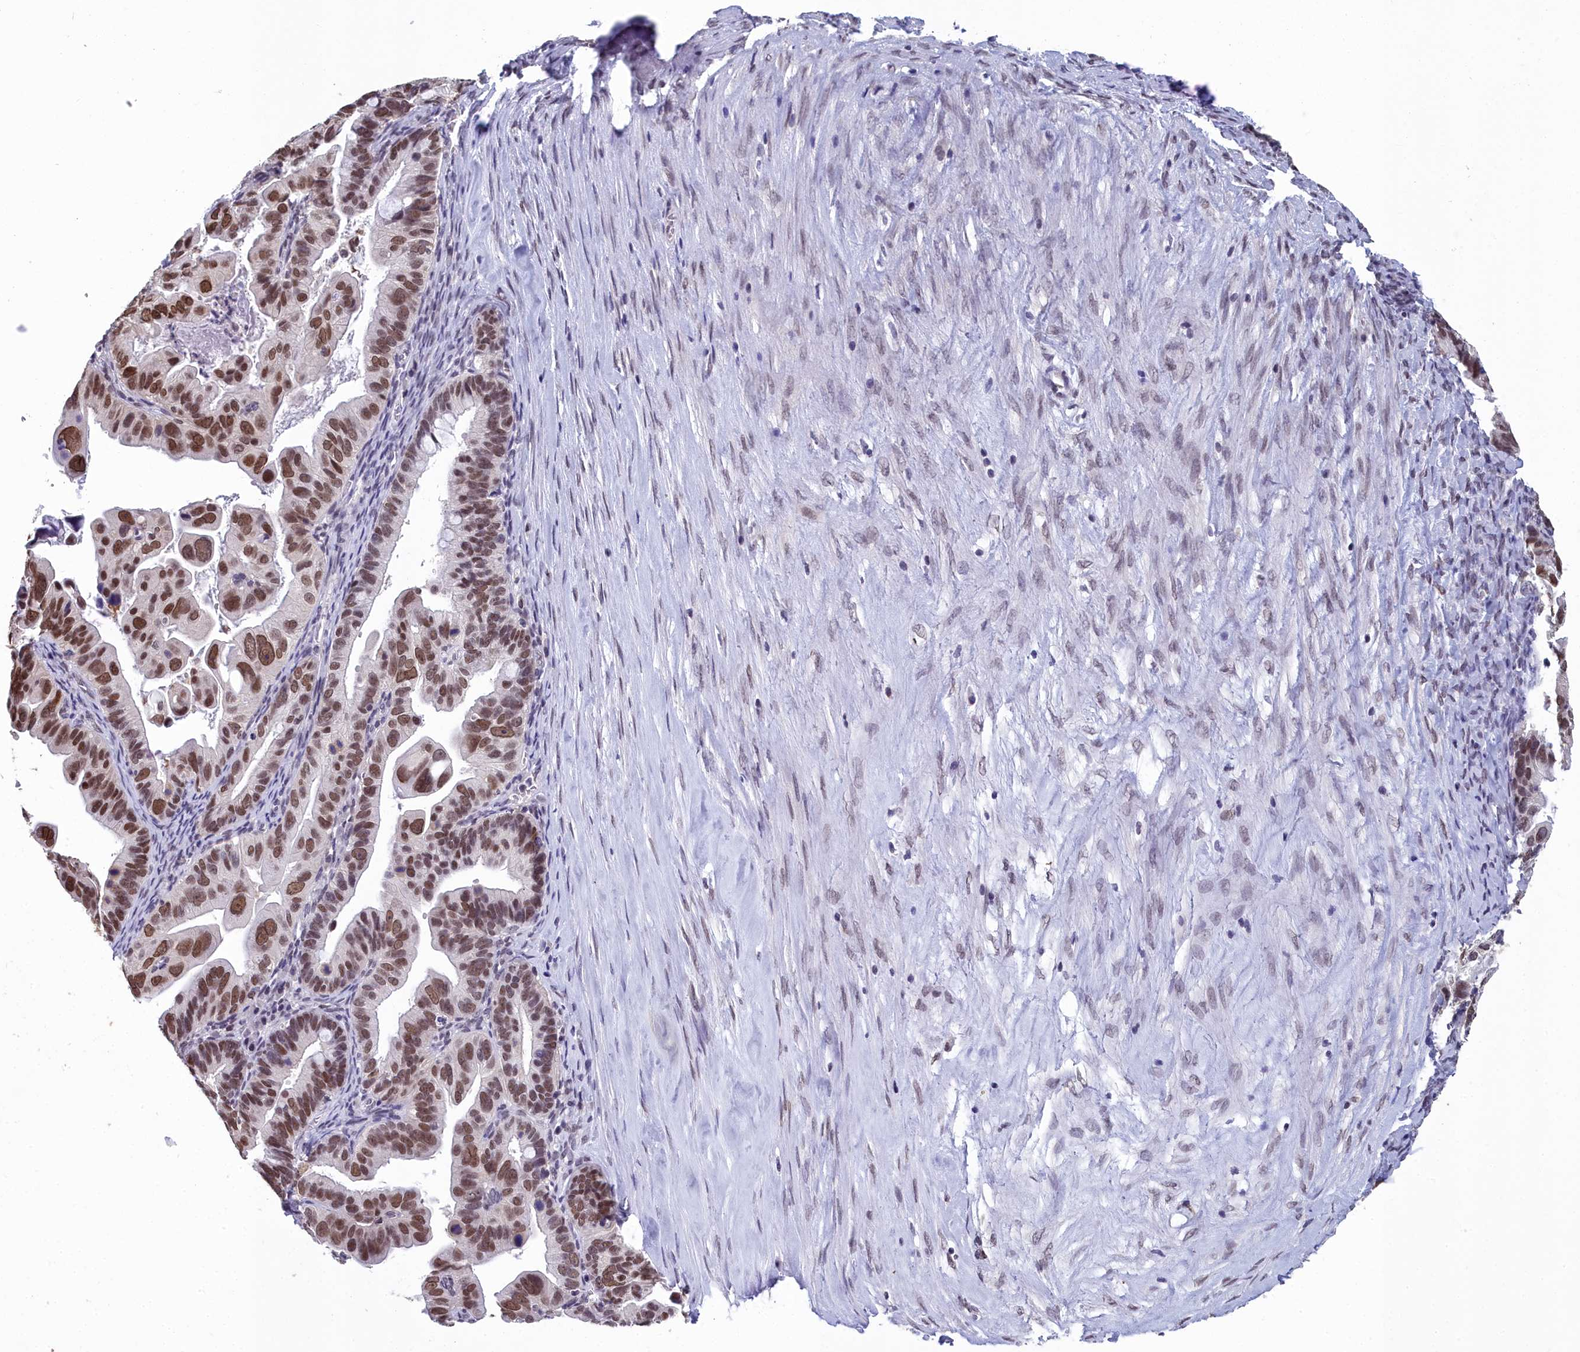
{"staining": {"intensity": "strong", "quantity": ">75%", "location": "nuclear"}, "tissue": "ovarian cancer", "cell_type": "Tumor cells", "image_type": "cancer", "snomed": [{"axis": "morphology", "description": "Cystadenocarcinoma, serous, NOS"}, {"axis": "topography", "description": "Ovary"}], "caption": "Protein expression analysis of human serous cystadenocarcinoma (ovarian) reveals strong nuclear positivity in about >75% of tumor cells.", "gene": "CCDC97", "patient": {"sex": "female", "age": 56}}